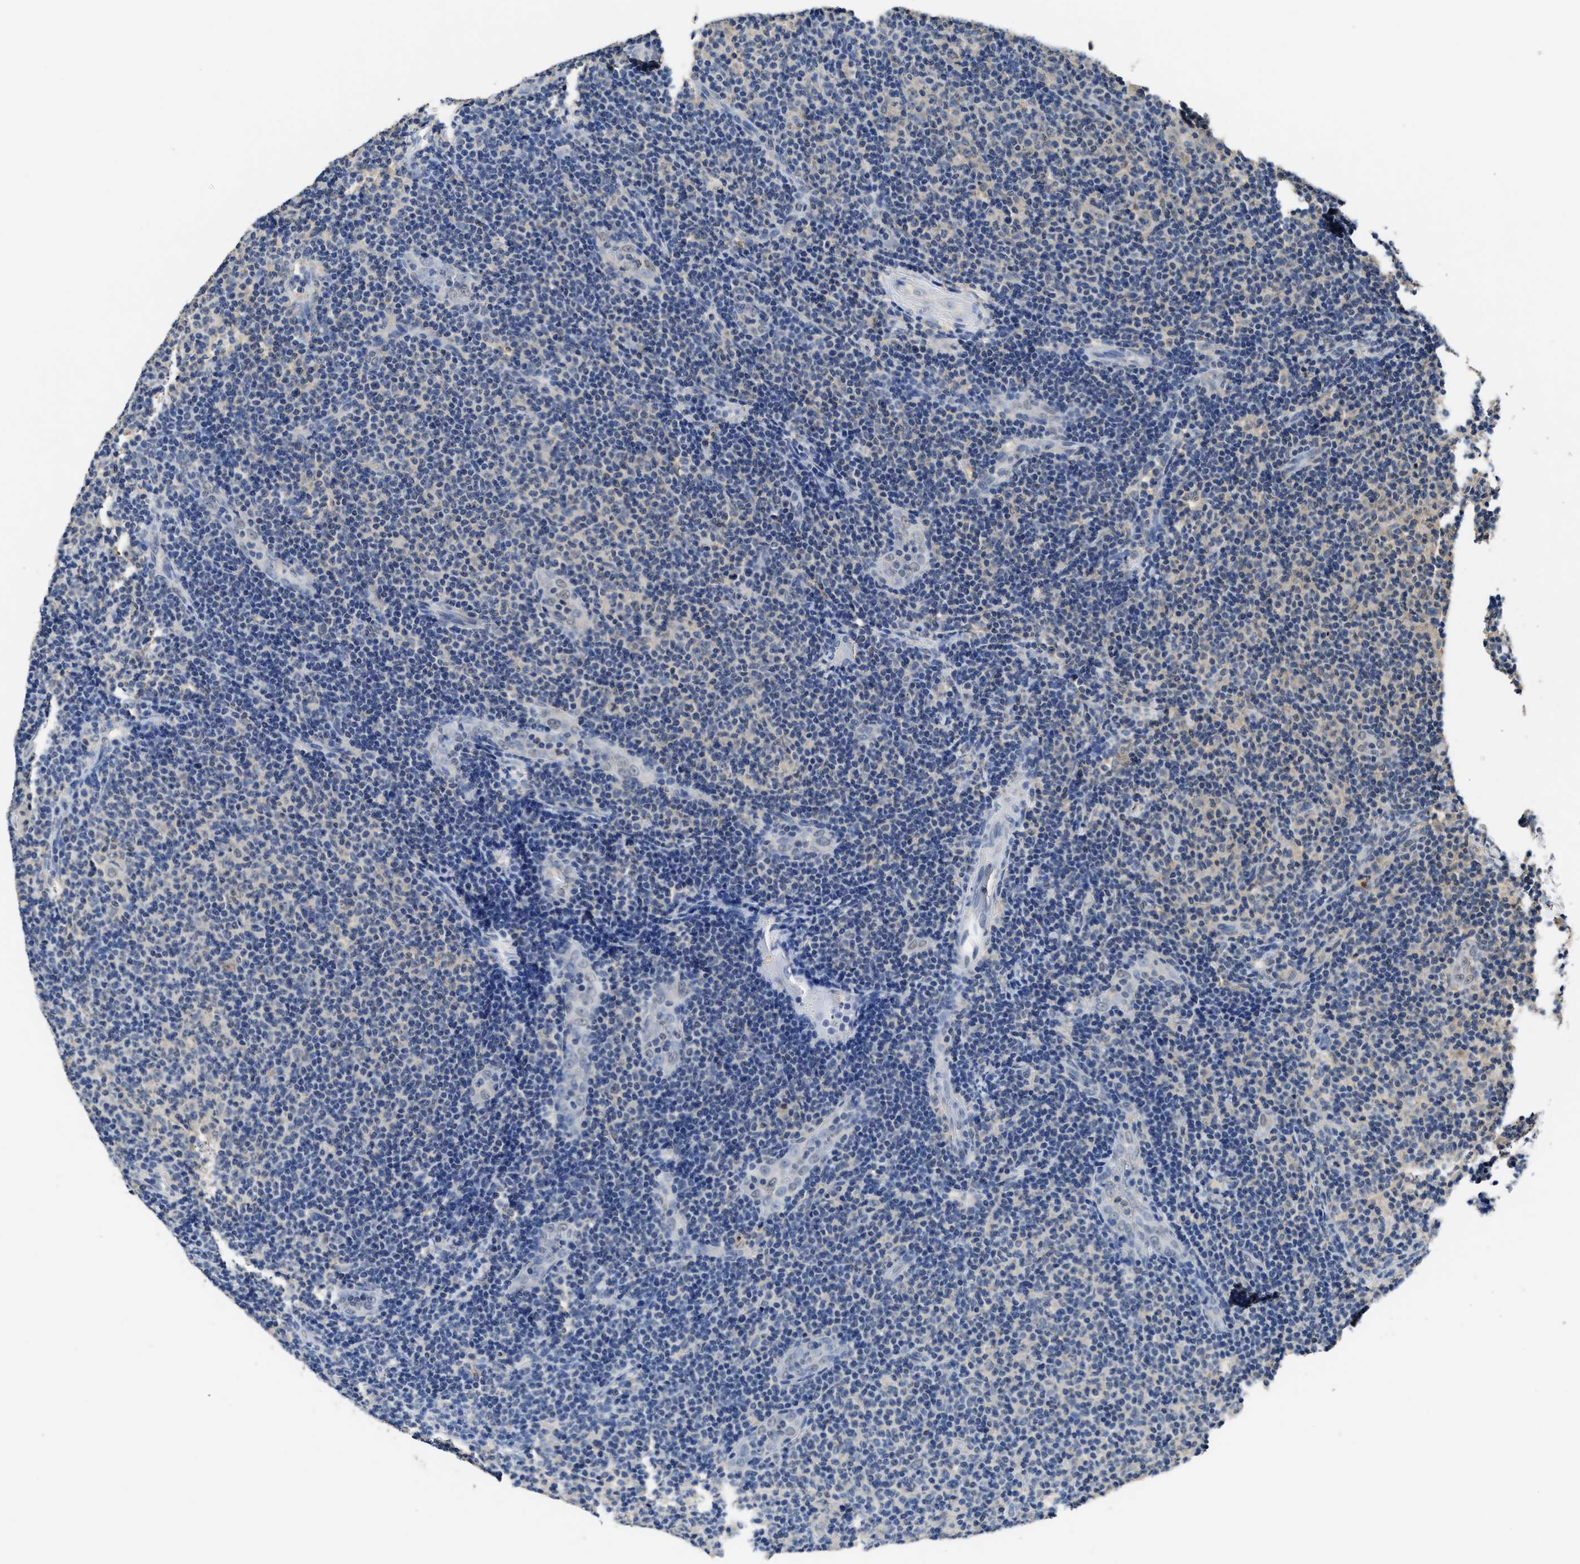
{"staining": {"intensity": "negative", "quantity": "none", "location": "none"}, "tissue": "lymphoma", "cell_type": "Tumor cells", "image_type": "cancer", "snomed": [{"axis": "morphology", "description": "Malignant lymphoma, non-Hodgkin's type, Low grade"}, {"axis": "topography", "description": "Lymph node"}], "caption": "This is an immunohistochemistry (IHC) histopathology image of lymphoma. There is no positivity in tumor cells.", "gene": "CTNNA1", "patient": {"sex": "male", "age": 83}}